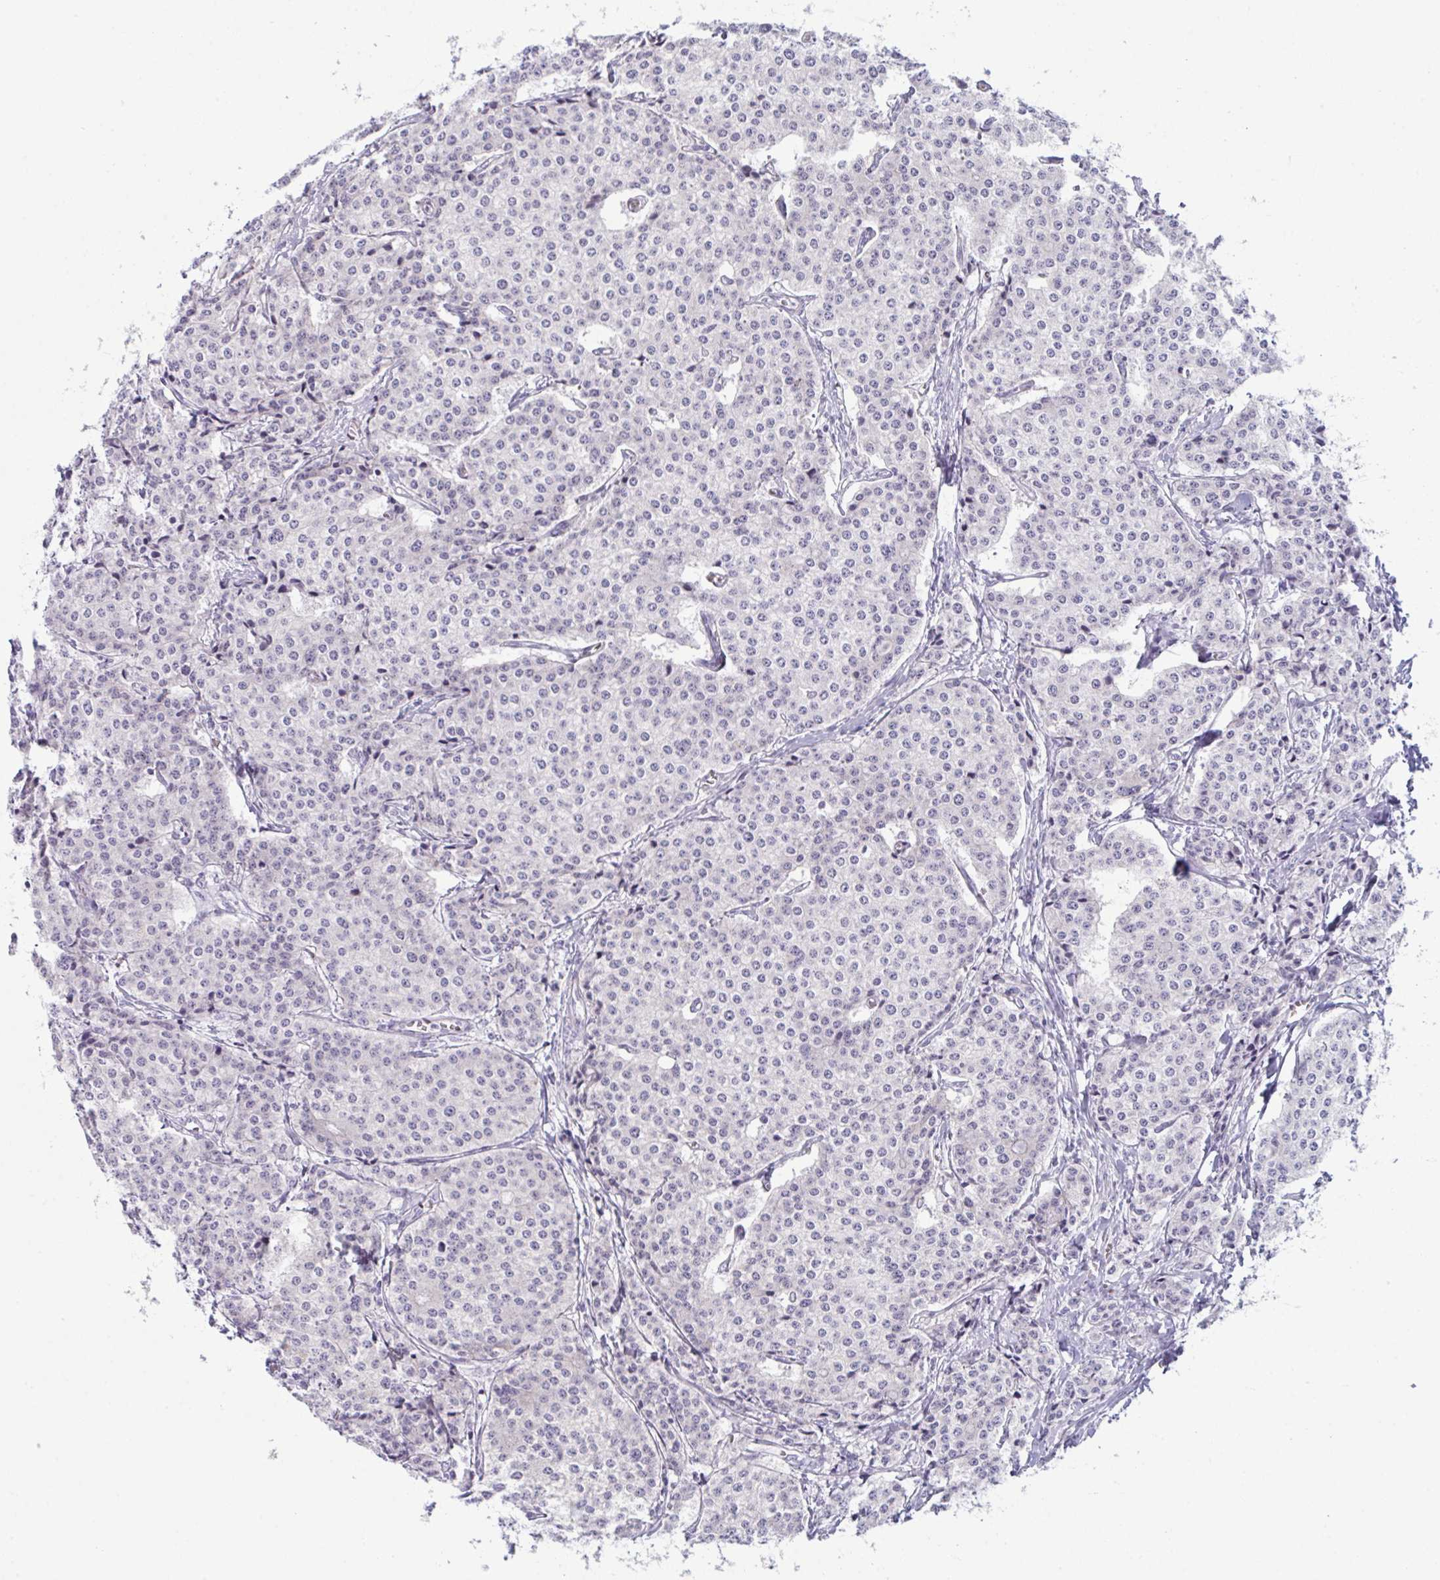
{"staining": {"intensity": "negative", "quantity": "none", "location": "none"}, "tissue": "carcinoid", "cell_type": "Tumor cells", "image_type": "cancer", "snomed": [{"axis": "morphology", "description": "Carcinoid, malignant, NOS"}, {"axis": "topography", "description": "Small intestine"}], "caption": "Tumor cells show no significant staining in carcinoid.", "gene": "BBS1", "patient": {"sex": "female", "age": 64}}